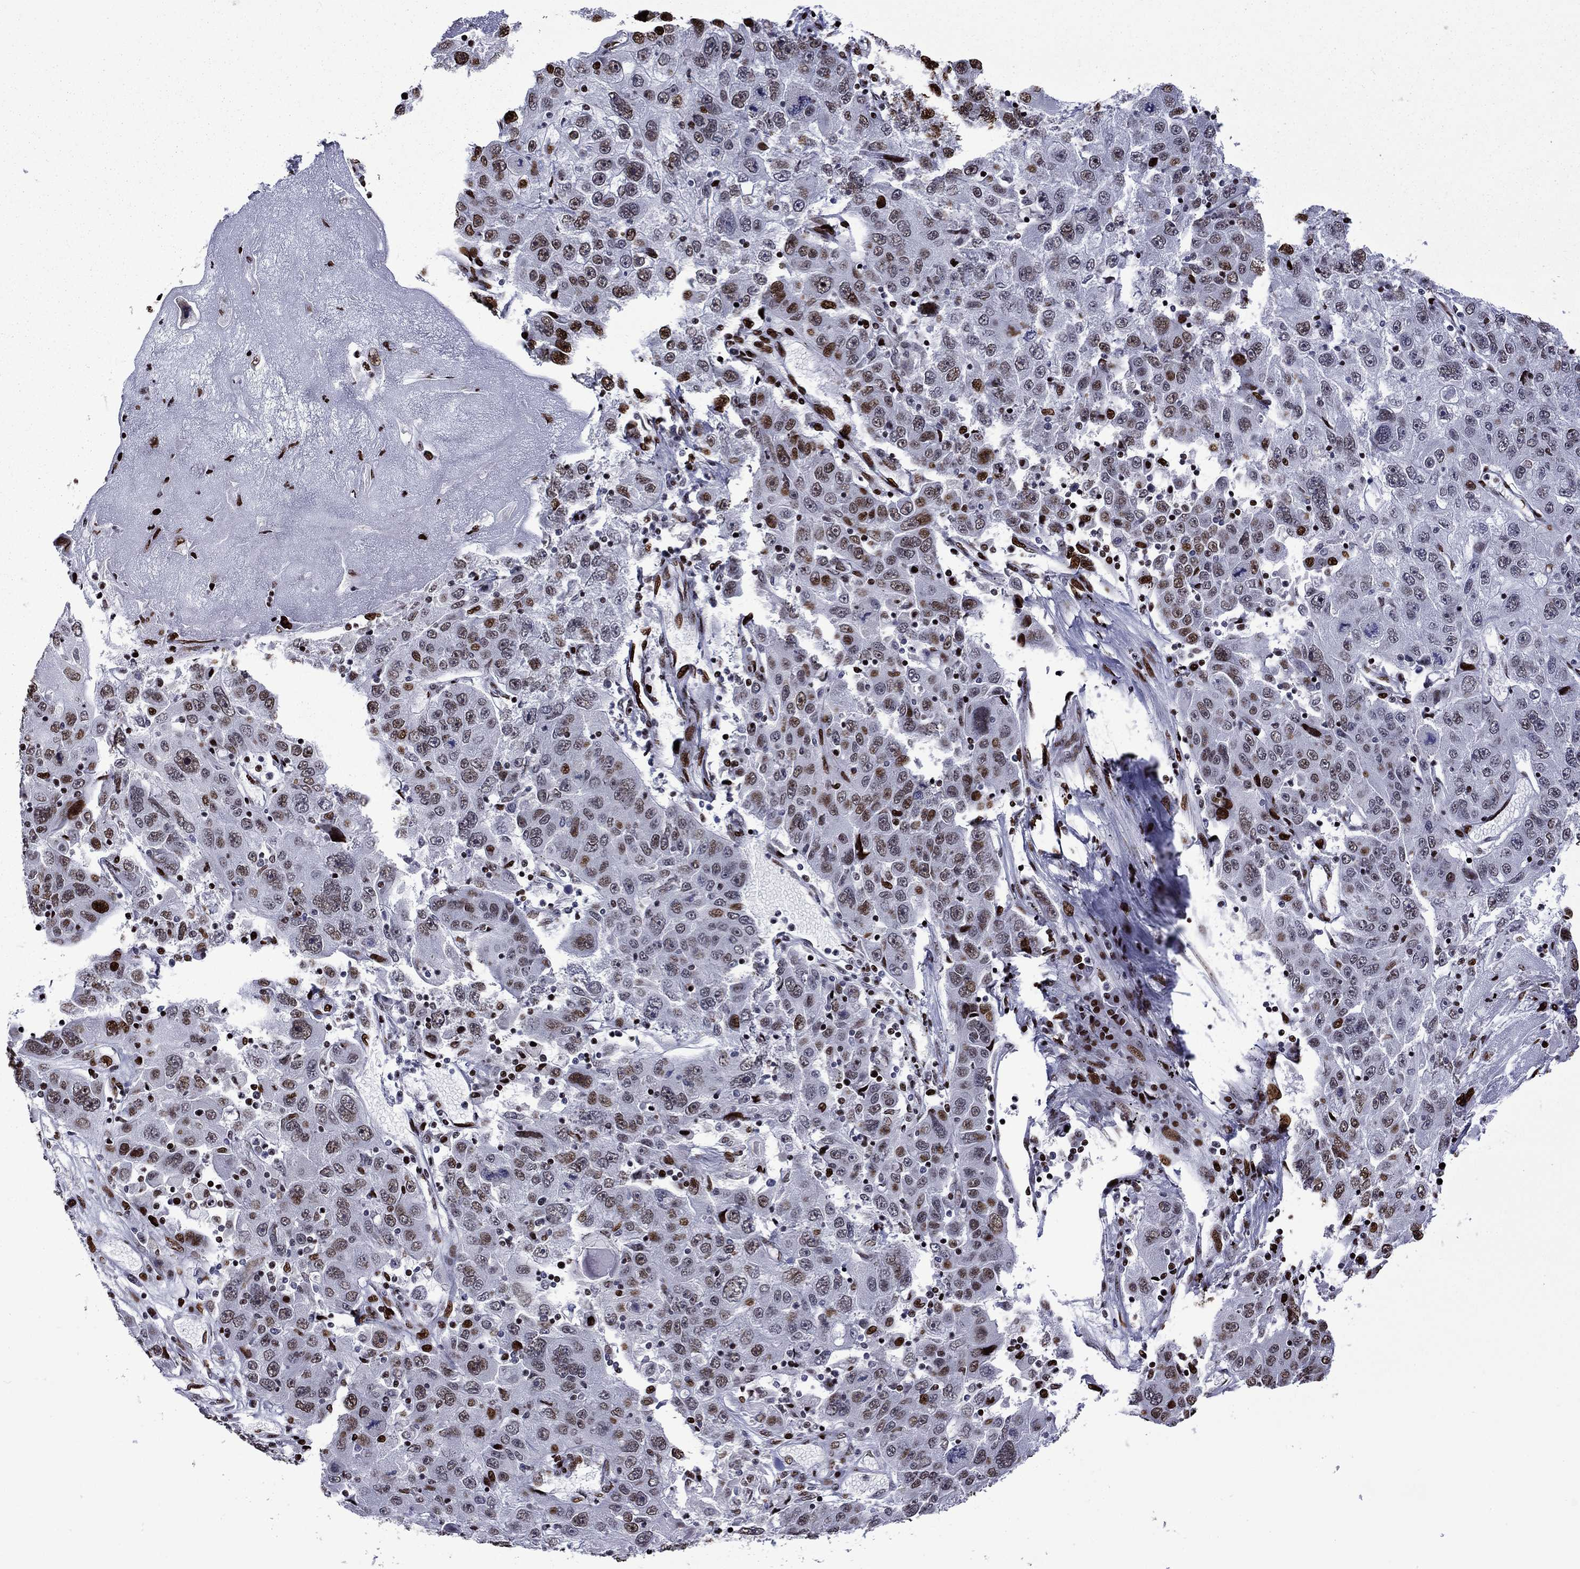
{"staining": {"intensity": "moderate", "quantity": ">75%", "location": "nuclear"}, "tissue": "stomach cancer", "cell_type": "Tumor cells", "image_type": "cancer", "snomed": [{"axis": "morphology", "description": "Adenocarcinoma, NOS"}, {"axis": "topography", "description": "Stomach"}], "caption": "A high-resolution photomicrograph shows immunohistochemistry staining of stomach adenocarcinoma, which displays moderate nuclear positivity in about >75% of tumor cells. (Stains: DAB in brown, nuclei in blue, Microscopy: brightfield microscopy at high magnification).", "gene": "LIMK1", "patient": {"sex": "male", "age": 56}}